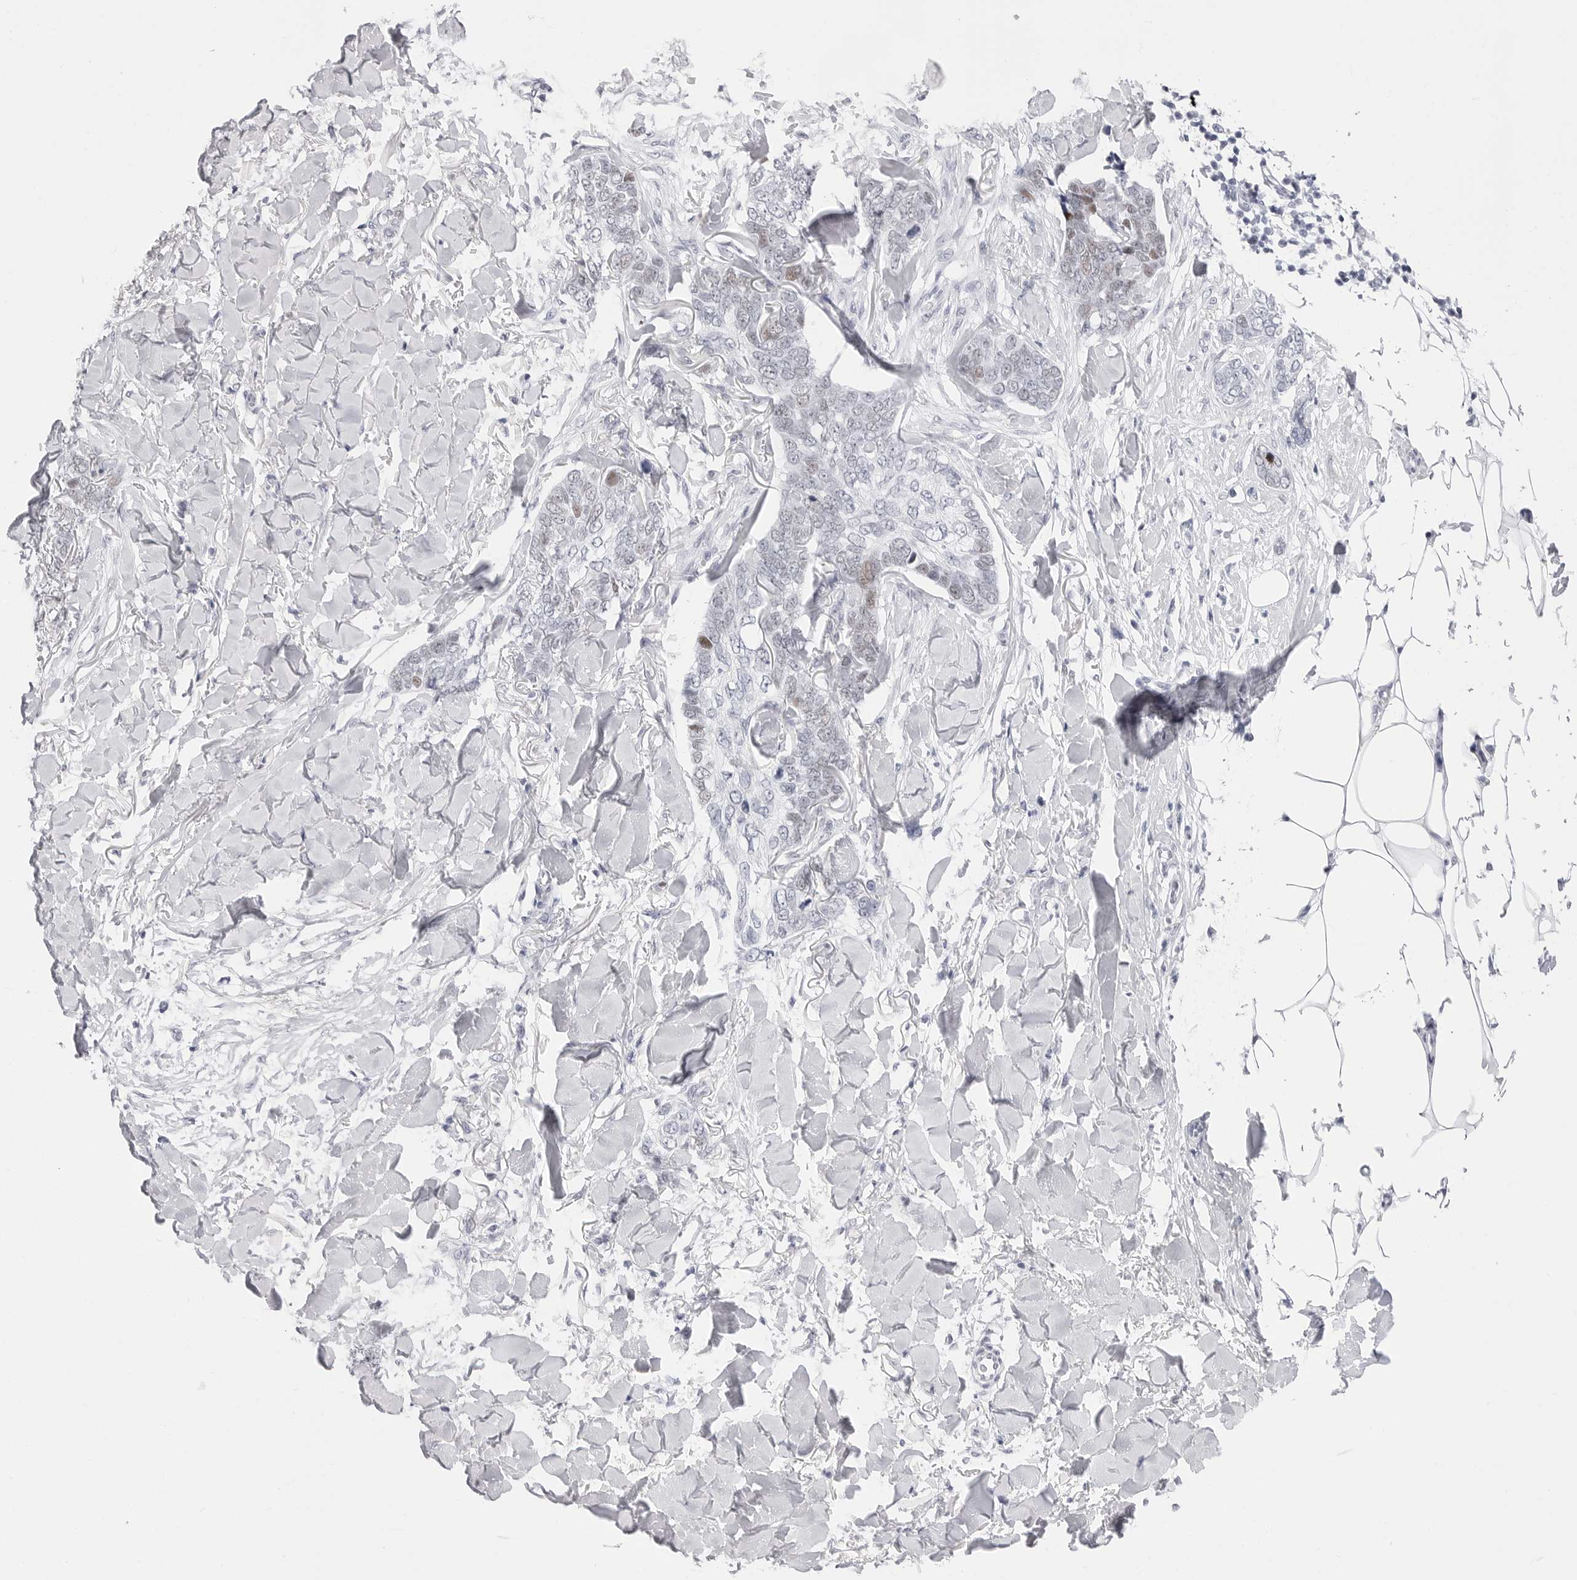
{"staining": {"intensity": "weak", "quantity": "<25%", "location": "nuclear"}, "tissue": "skin cancer", "cell_type": "Tumor cells", "image_type": "cancer", "snomed": [{"axis": "morphology", "description": "Normal tissue, NOS"}, {"axis": "morphology", "description": "Basal cell carcinoma"}, {"axis": "topography", "description": "Skin"}], "caption": "IHC micrograph of neoplastic tissue: human skin basal cell carcinoma stained with DAB displays no significant protein staining in tumor cells. (Brightfield microscopy of DAB (3,3'-diaminobenzidine) IHC at high magnification).", "gene": "NASP", "patient": {"sex": "male", "age": 77}}